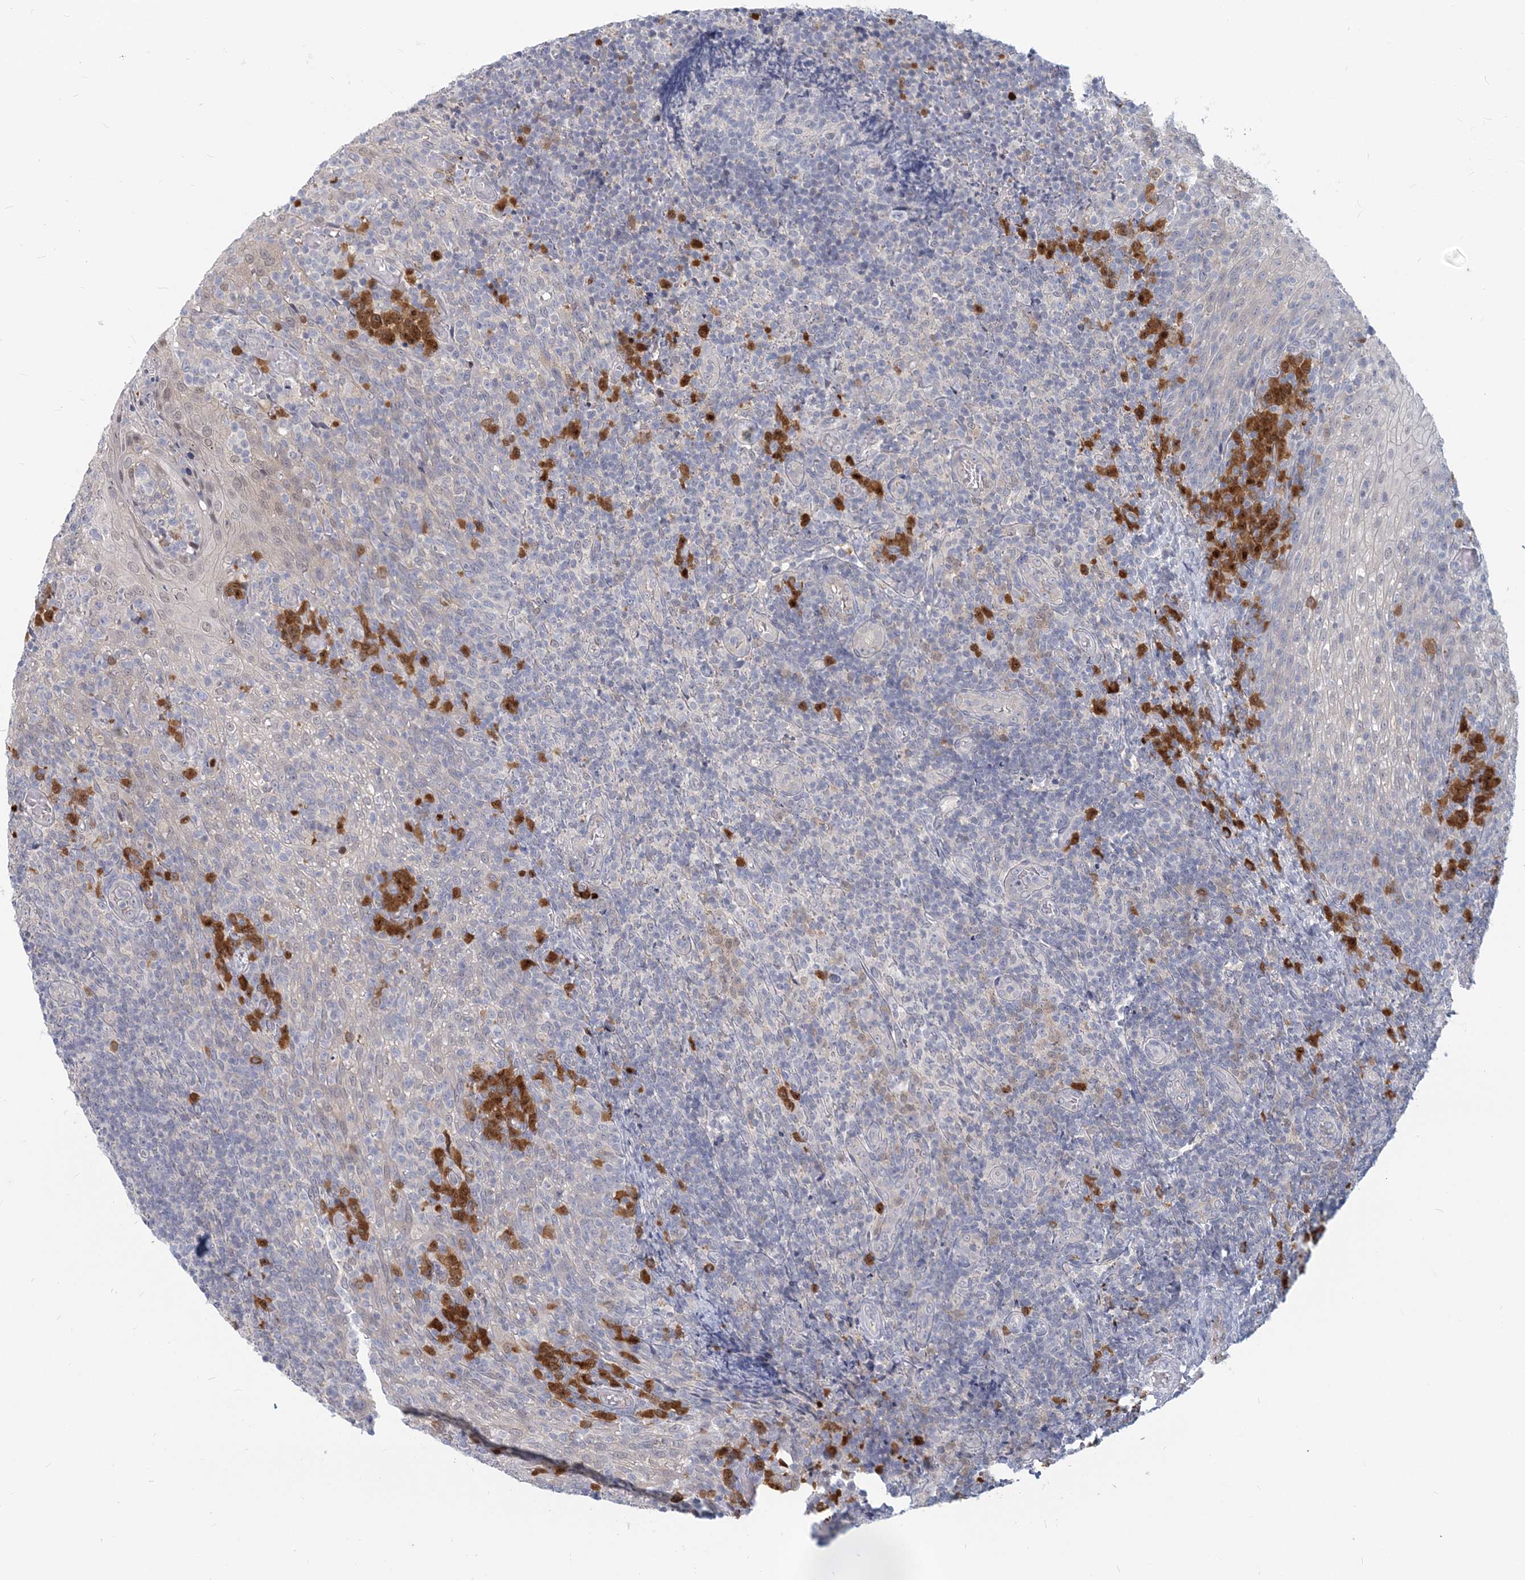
{"staining": {"intensity": "moderate", "quantity": "<25%", "location": "cytoplasmic/membranous"}, "tissue": "tonsil", "cell_type": "Germinal center cells", "image_type": "normal", "snomed": [{"axis": "morphology", "description": "Normal tissue, NOS"}, {"axis": "topography", "description": "Tonsil"}], "caption": "Brown immunohistochemical staining in normal human tonsil exhibits moderate cytoplasmic/membranous staining in approximately <25% of germinal center cells. Using DAB (3,3'-diaminobenzidine) (brown) and hematoxylin (blue) stains, captured at high magnification using brightfield microscopy.", "gene": "GMPPA", "patient": {"sex": "female", "age": 19}}